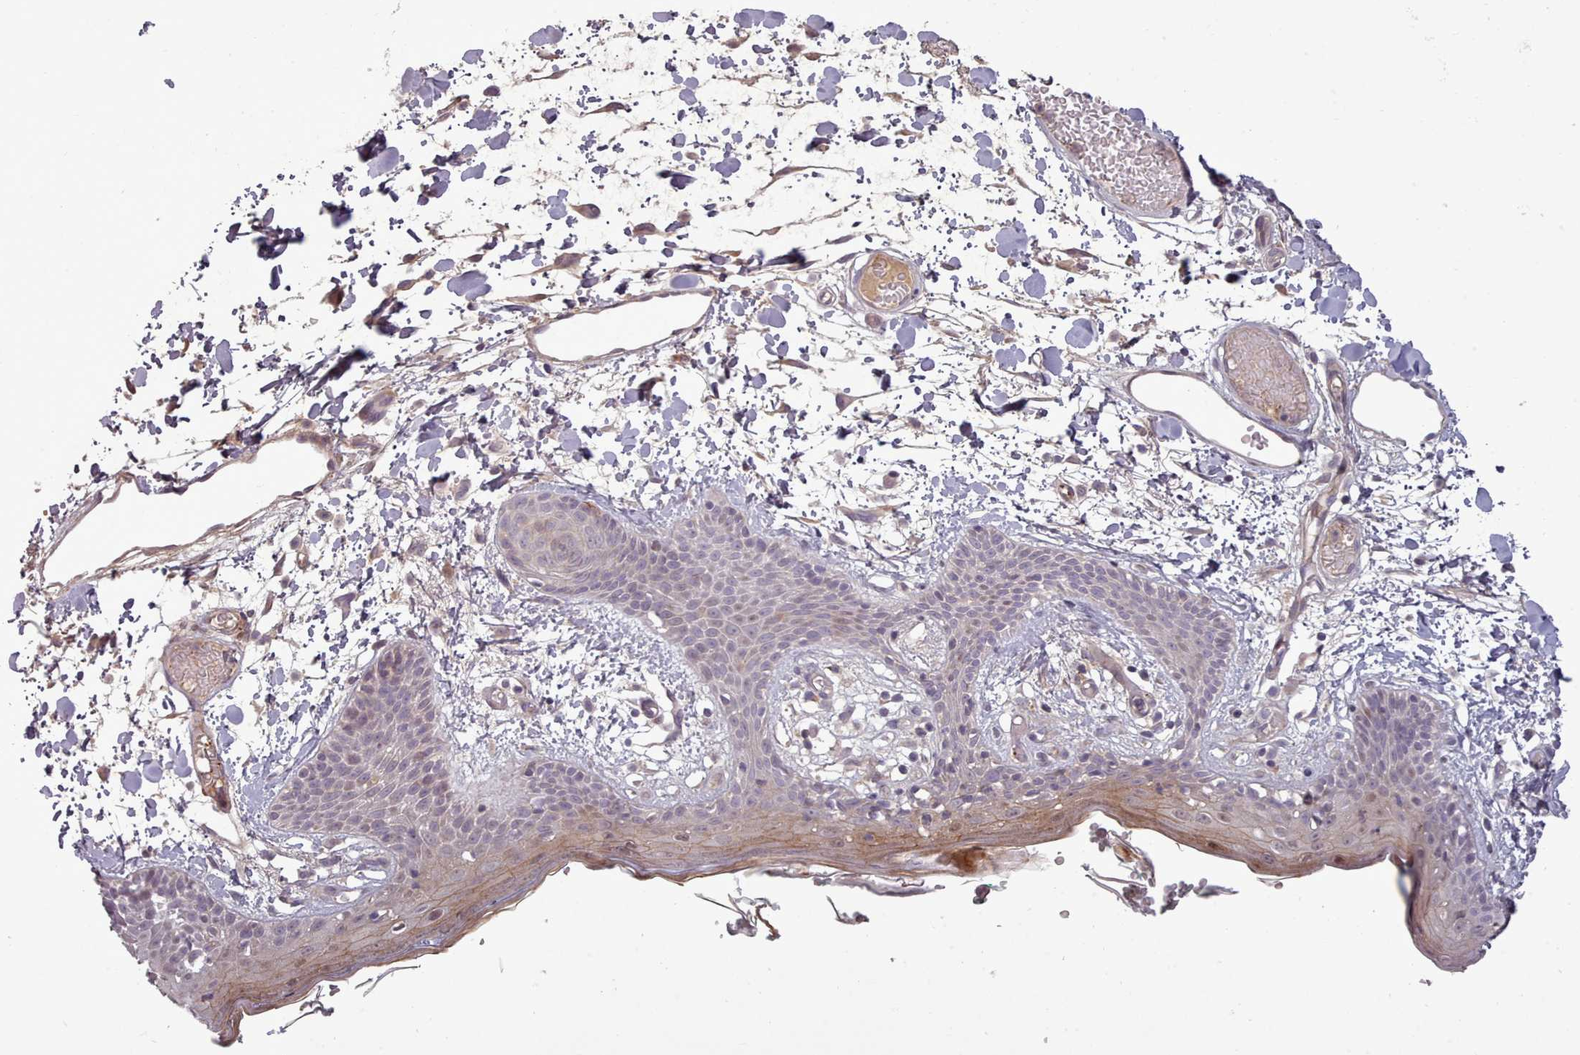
{"staining": {"intensity": "negative", "quantity": "none", "location": "none"}, "tissue": "skin", "cell_type": "Fibroblasts", "image_type": "normal", "snomed": [{"axis": "morphology", "description": "Normal tissue, NOS"}, {"axis": "topography", "description": "Skin"}], "caption": "Fibroblasts show no significant protein positivity in unremarkable skin.", "gene": "LEFTY1", "patient": {"sex": "male", "age": 79}}